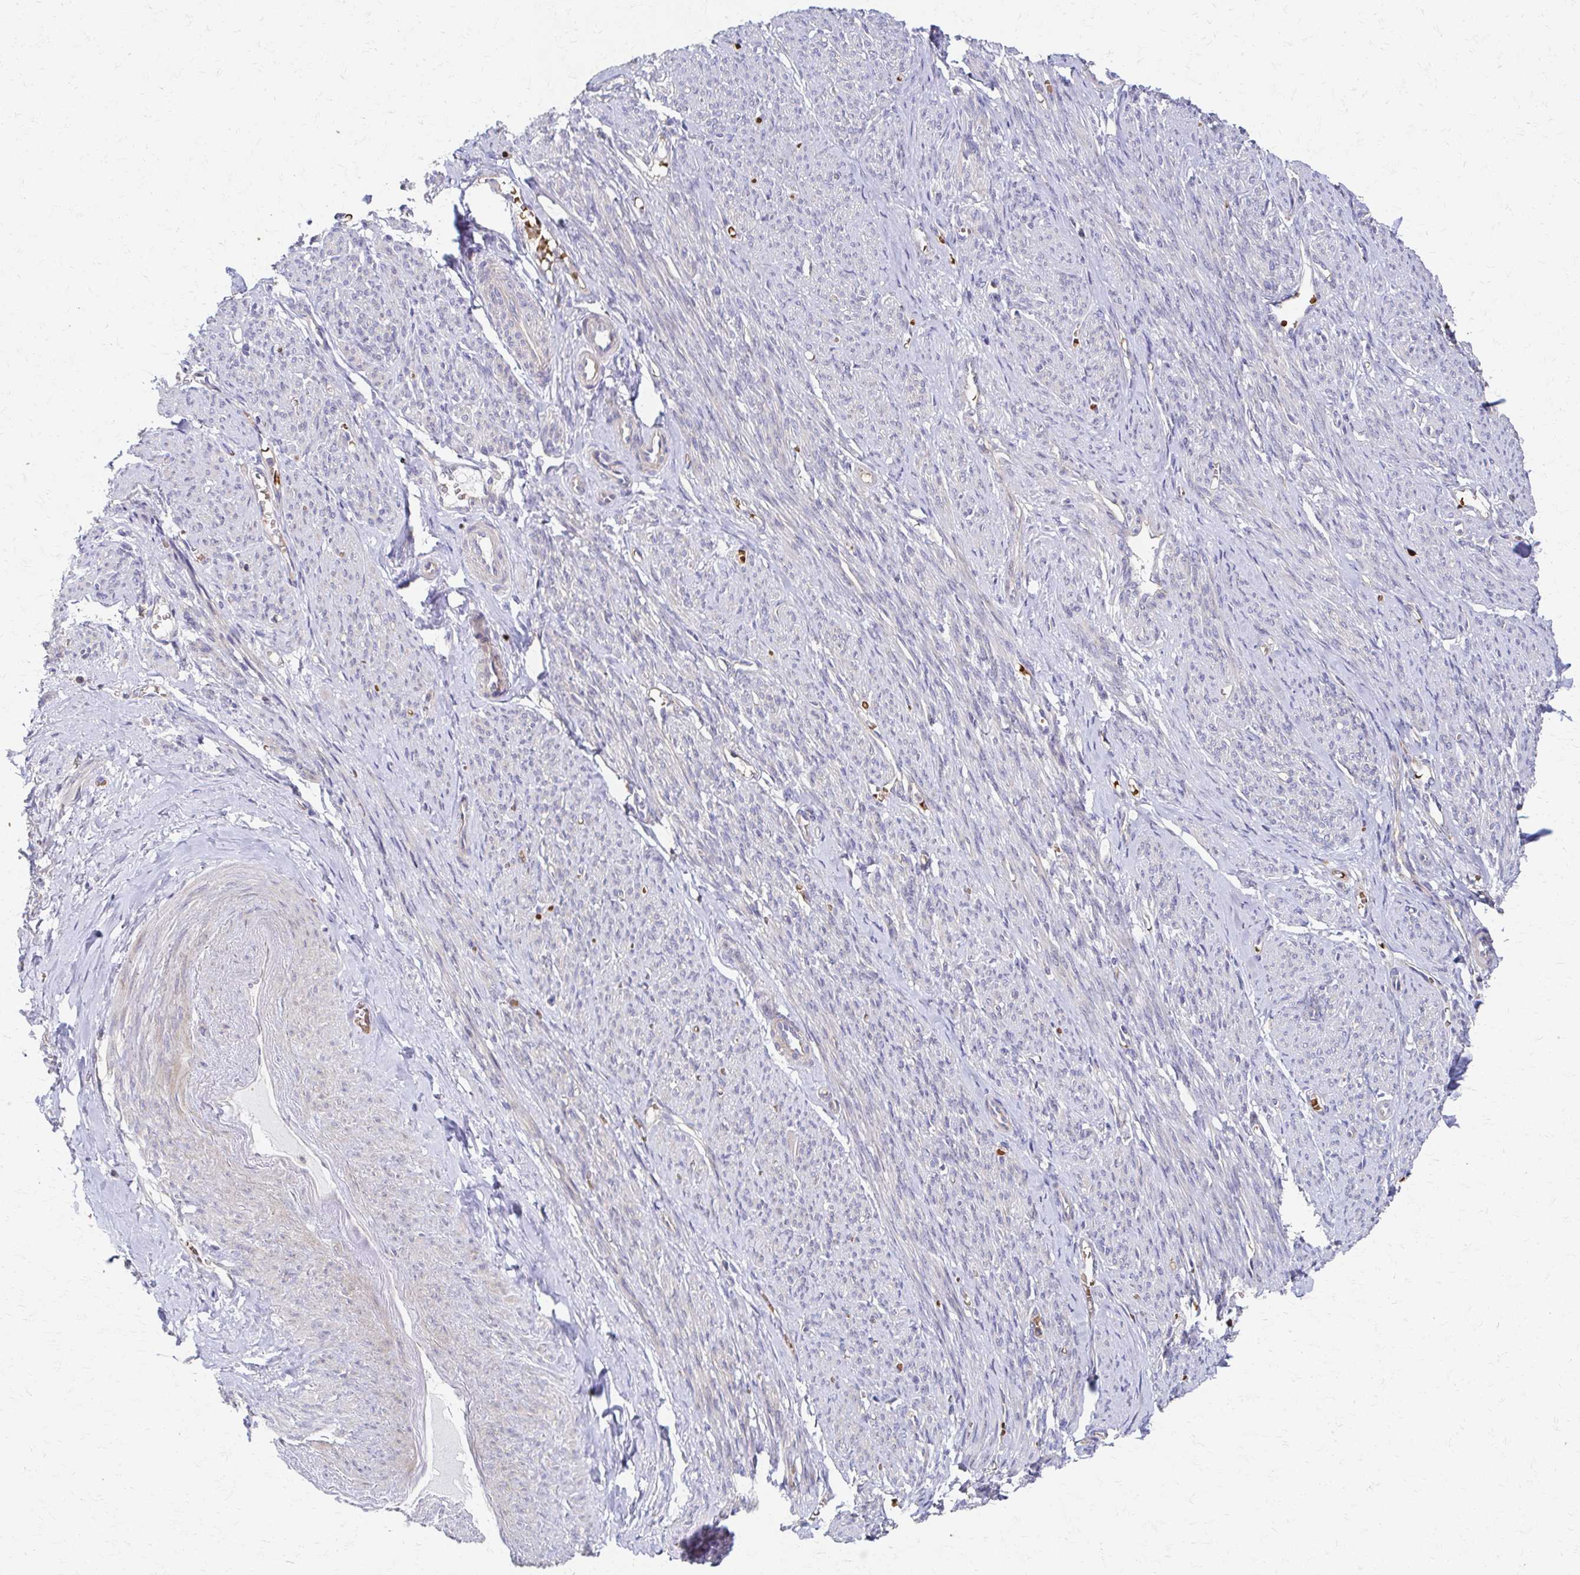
{"staining": {"intensity": "weak", "quantity": "<25%", "location": "cytoplasmic/membranous"}, "tissue": "smooth muscle", "cell_type": "Smooth muscle cells", "image_type": "normal", "snomed": [{"axis": "morphology", "description": "Normal tissue, NOS"}, {"axis": "topography", "description": "Smooth muscle"}], "caption": "A histopathology image of smooth muscle stained for a protein displays no brown staining in smooth muscle cells. (DAB immunohistochemistry (IHC) with hematoxylin counter stain).", "gene": "SKA2", "patient": {"sex": "female", "age": 65}}